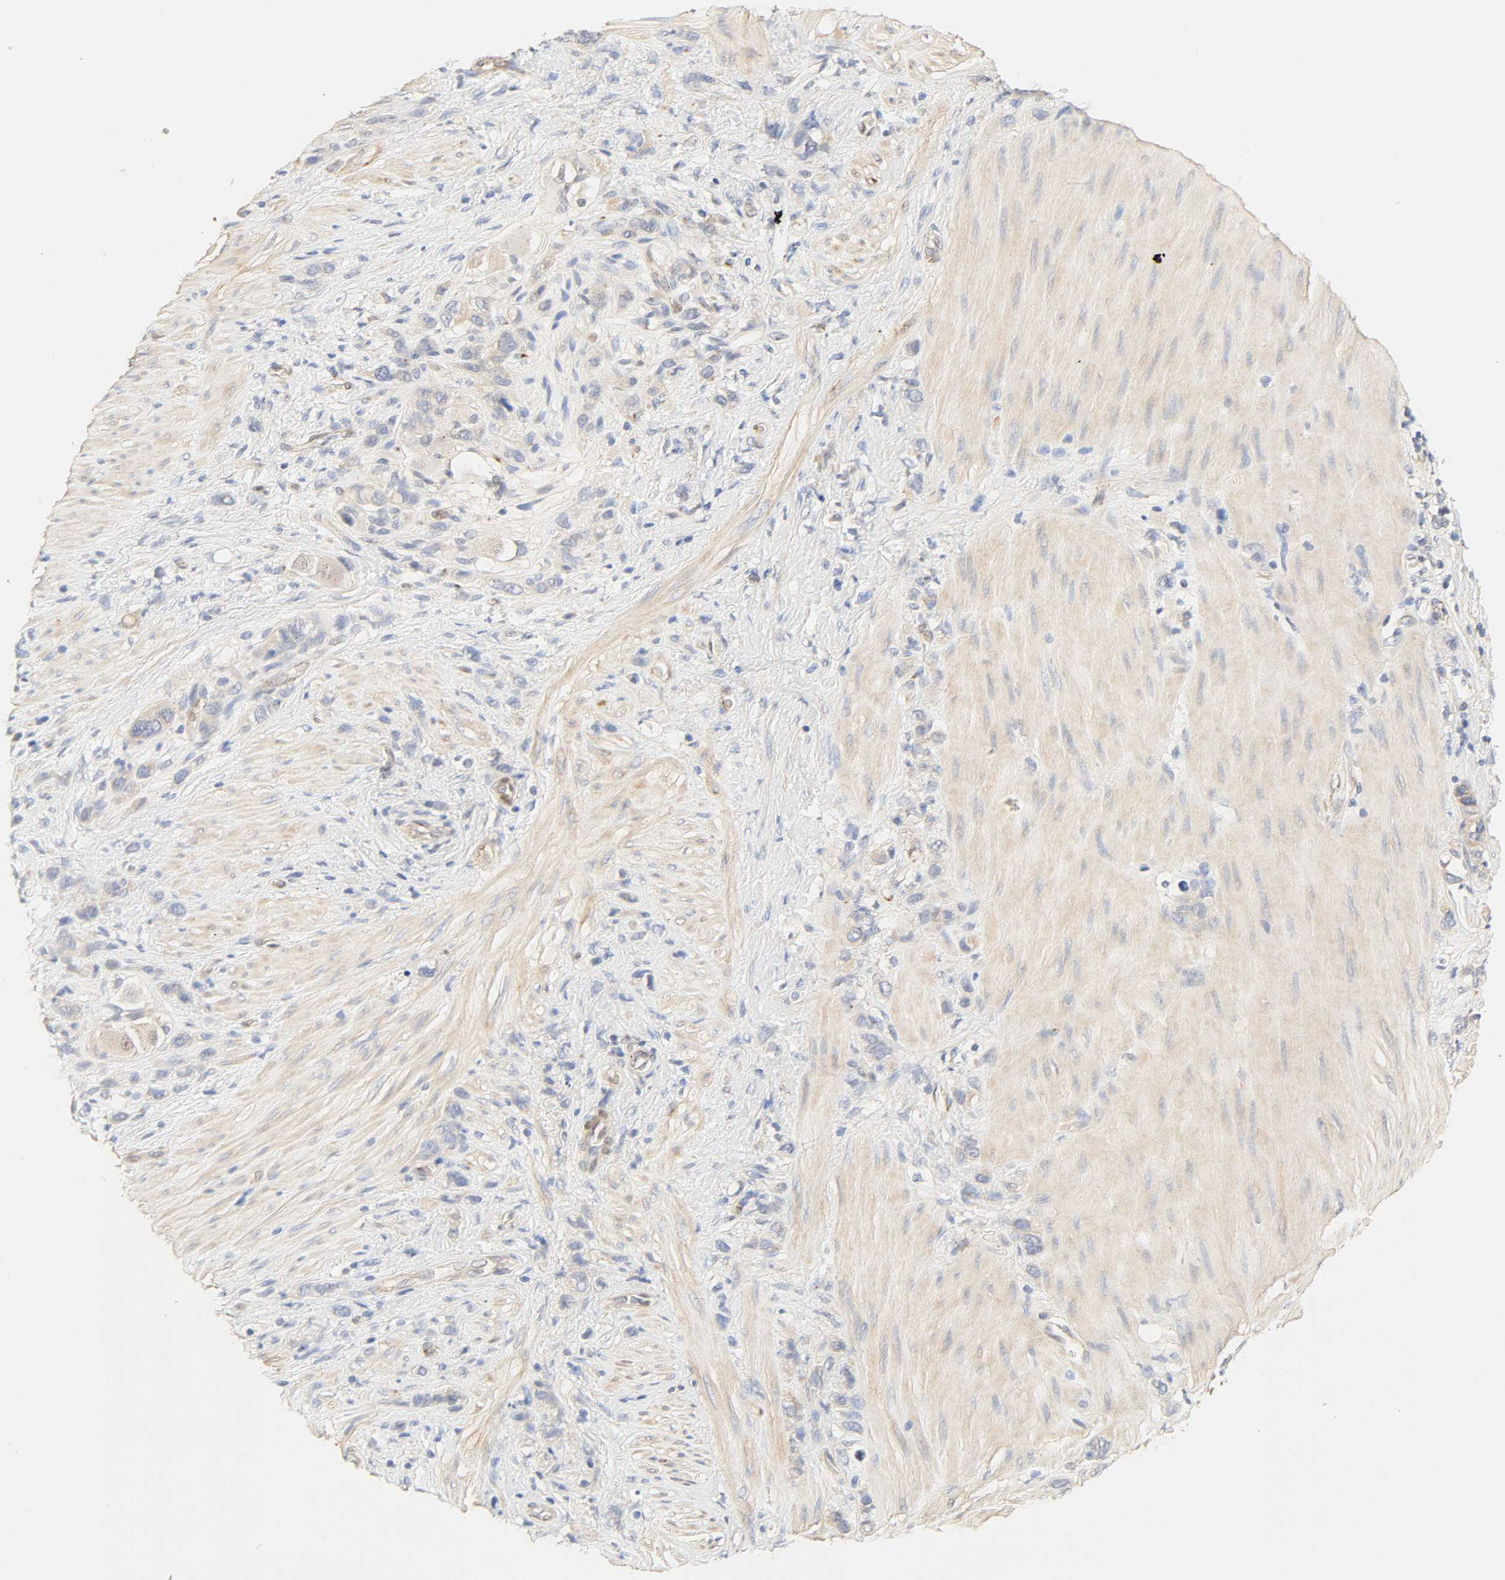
{"staining": {"intensity": "negative", "quantity": "none", "location": "none"}, "tissue": "stomach cancer", "cell_type": "Tumor cells", "image_type": "cancer", "snomed": [{"axis": "morphology", "description": "Normal tissue, NOS"}, {"axis": "morphology", "description": "Adenocarcinoma, NOS"}, {"axis": "morphology", "description": "Adenocarcinoma, High grade"}, {"axis": "topography", "description": "Stomach, upper"}, {"axis": "topography", "description": "Stomach"}], "caption": "Histopathology image shows no significant protein positivity in tumor cells of stomach cancer. (Stains: DAB (3,3'-diaminobenzidine) IHC with hematoxylin counter stain, Microscopy: brightfield microscopy at high magnification).", "gene": "BORCS8-MEF2B", "patient": {"sex": "female", "age": 65}}